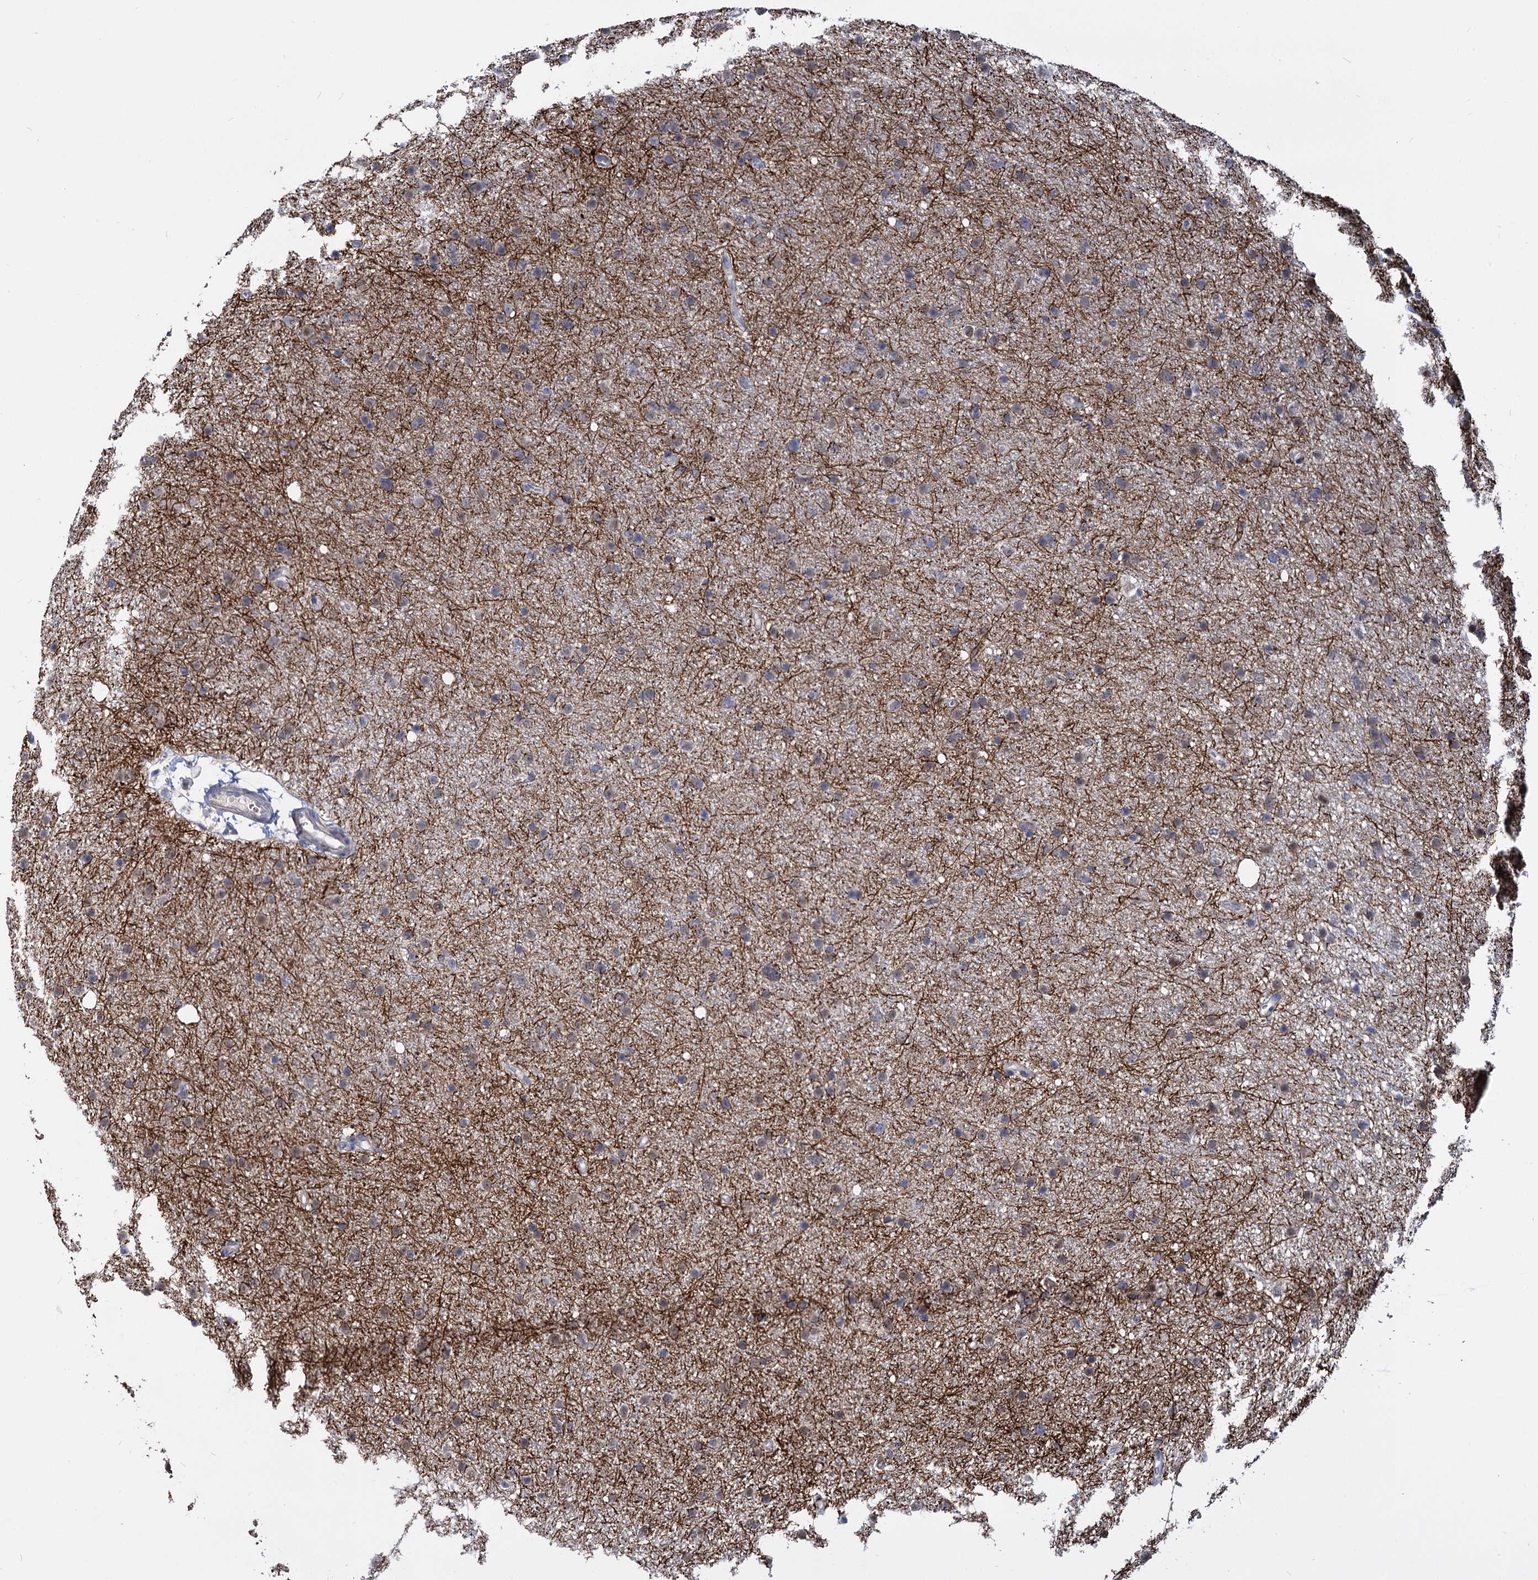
{"staining": {"intensity": "weak", "quantity": "25%-75%", "location": "cytoplasmic/membranous,nuclear"}, "tissue": "glioma", "cell_type": "Tumor cells", "image_type": "cancer", "snomed": [{"axis": "morphology", "description": "Glioma, malignant, Low grade"}, {"axis": "topography", "description": "Cerebral cortex"}], "caption": "Brown immunohistochemical staining in human glioma reveals weak cytoplasmic/membranous and nuclear expression in about 25%-75% of tumor cells.", "gene": "PSMD4", "patient": {"sex": "female", "age": 39}}